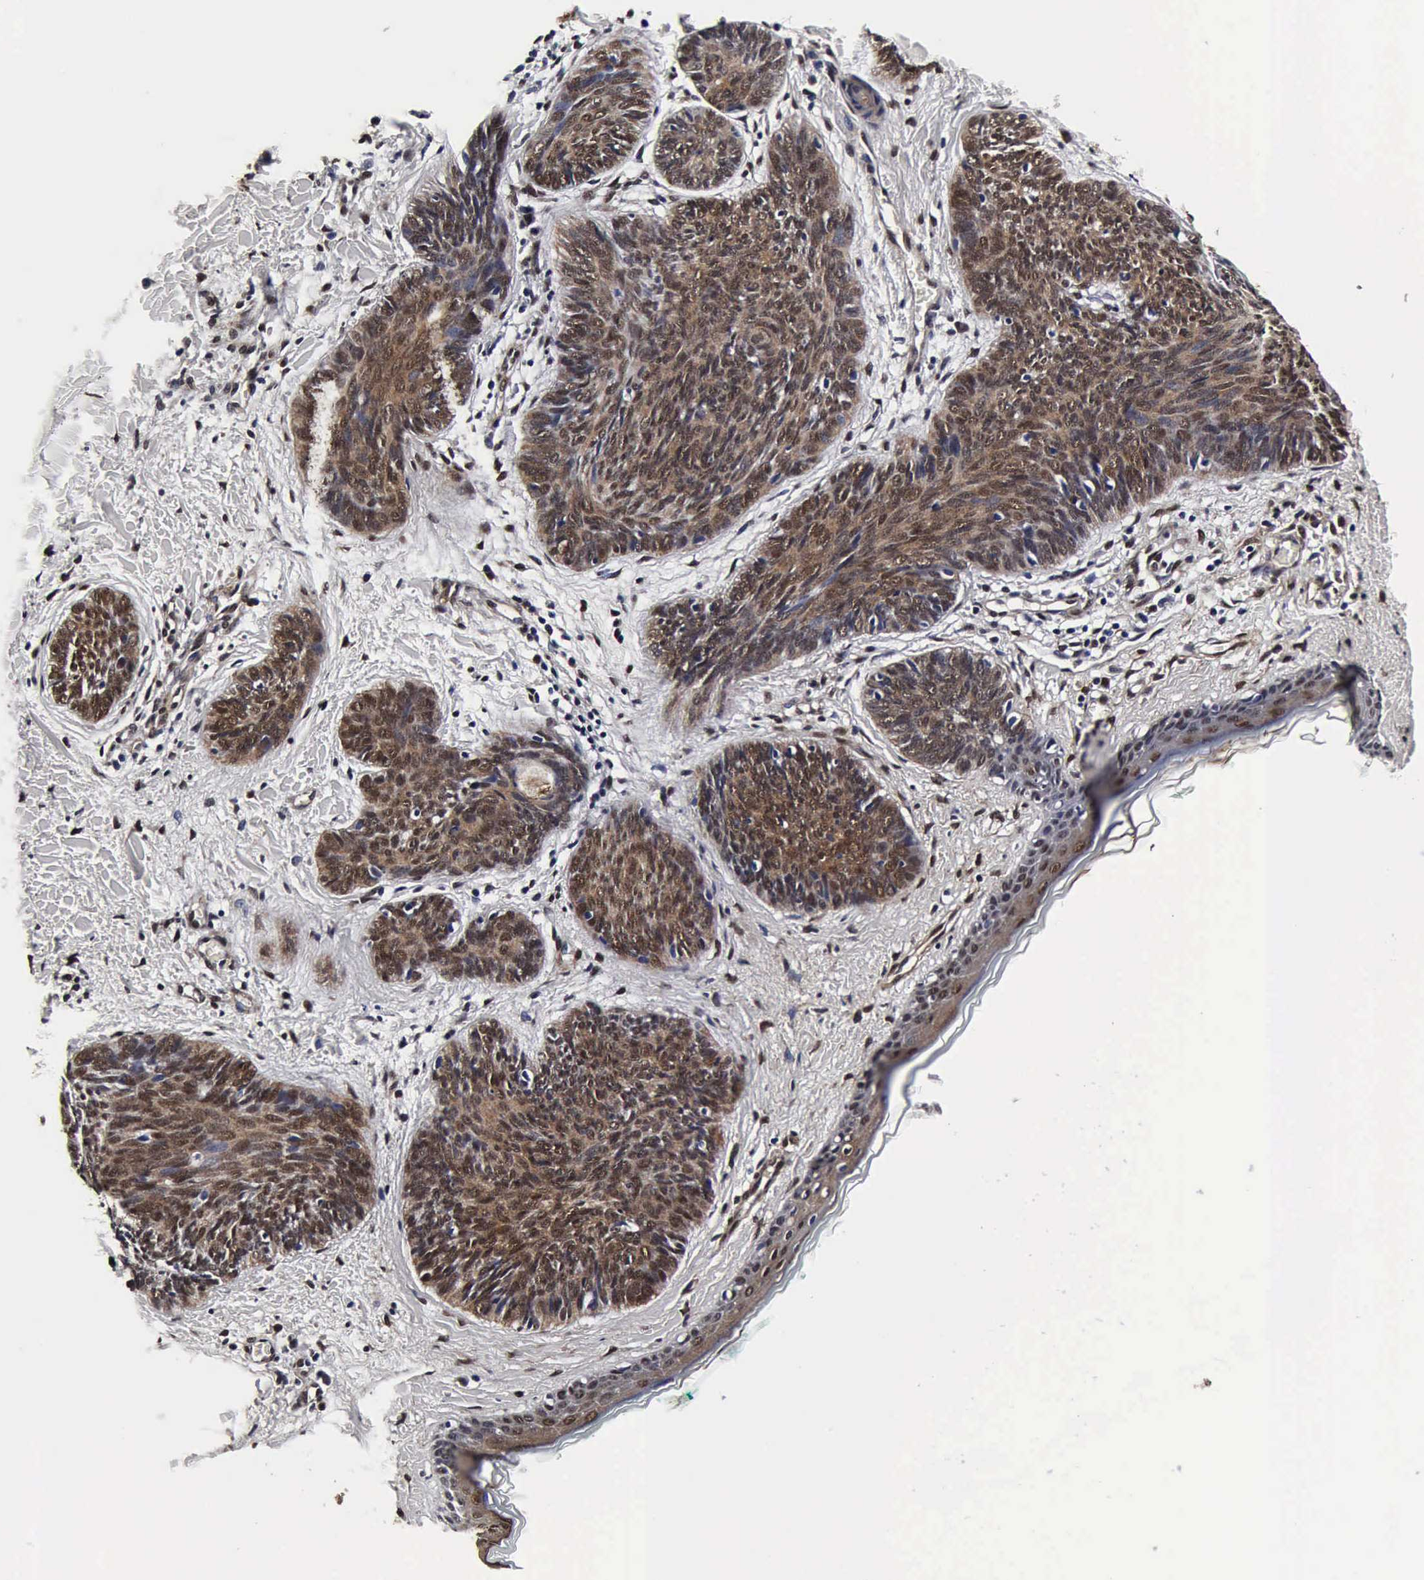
{"staining": {"intensity": "moderate", "quantity": ">75%", "location": "cytoplasmic/membranous,nuclear"}, "tissue": "skin cancer", "cell_type": "Tumor cells", "image_type": "cancer", "snomed": [{"axis": "morphology", "description": "Basal cell carcinoma"}, {"axis": "topography", "description": "Skin"}], "caption": "DAB immunohistochemical staining of human skin basal cell carcinoma displays moderate cytoplasmic/membranous and nuclear protein positivity in about >75% of tumor cells.", "gene": "UBC", "patient": {"sex": "female", "age": 81}}